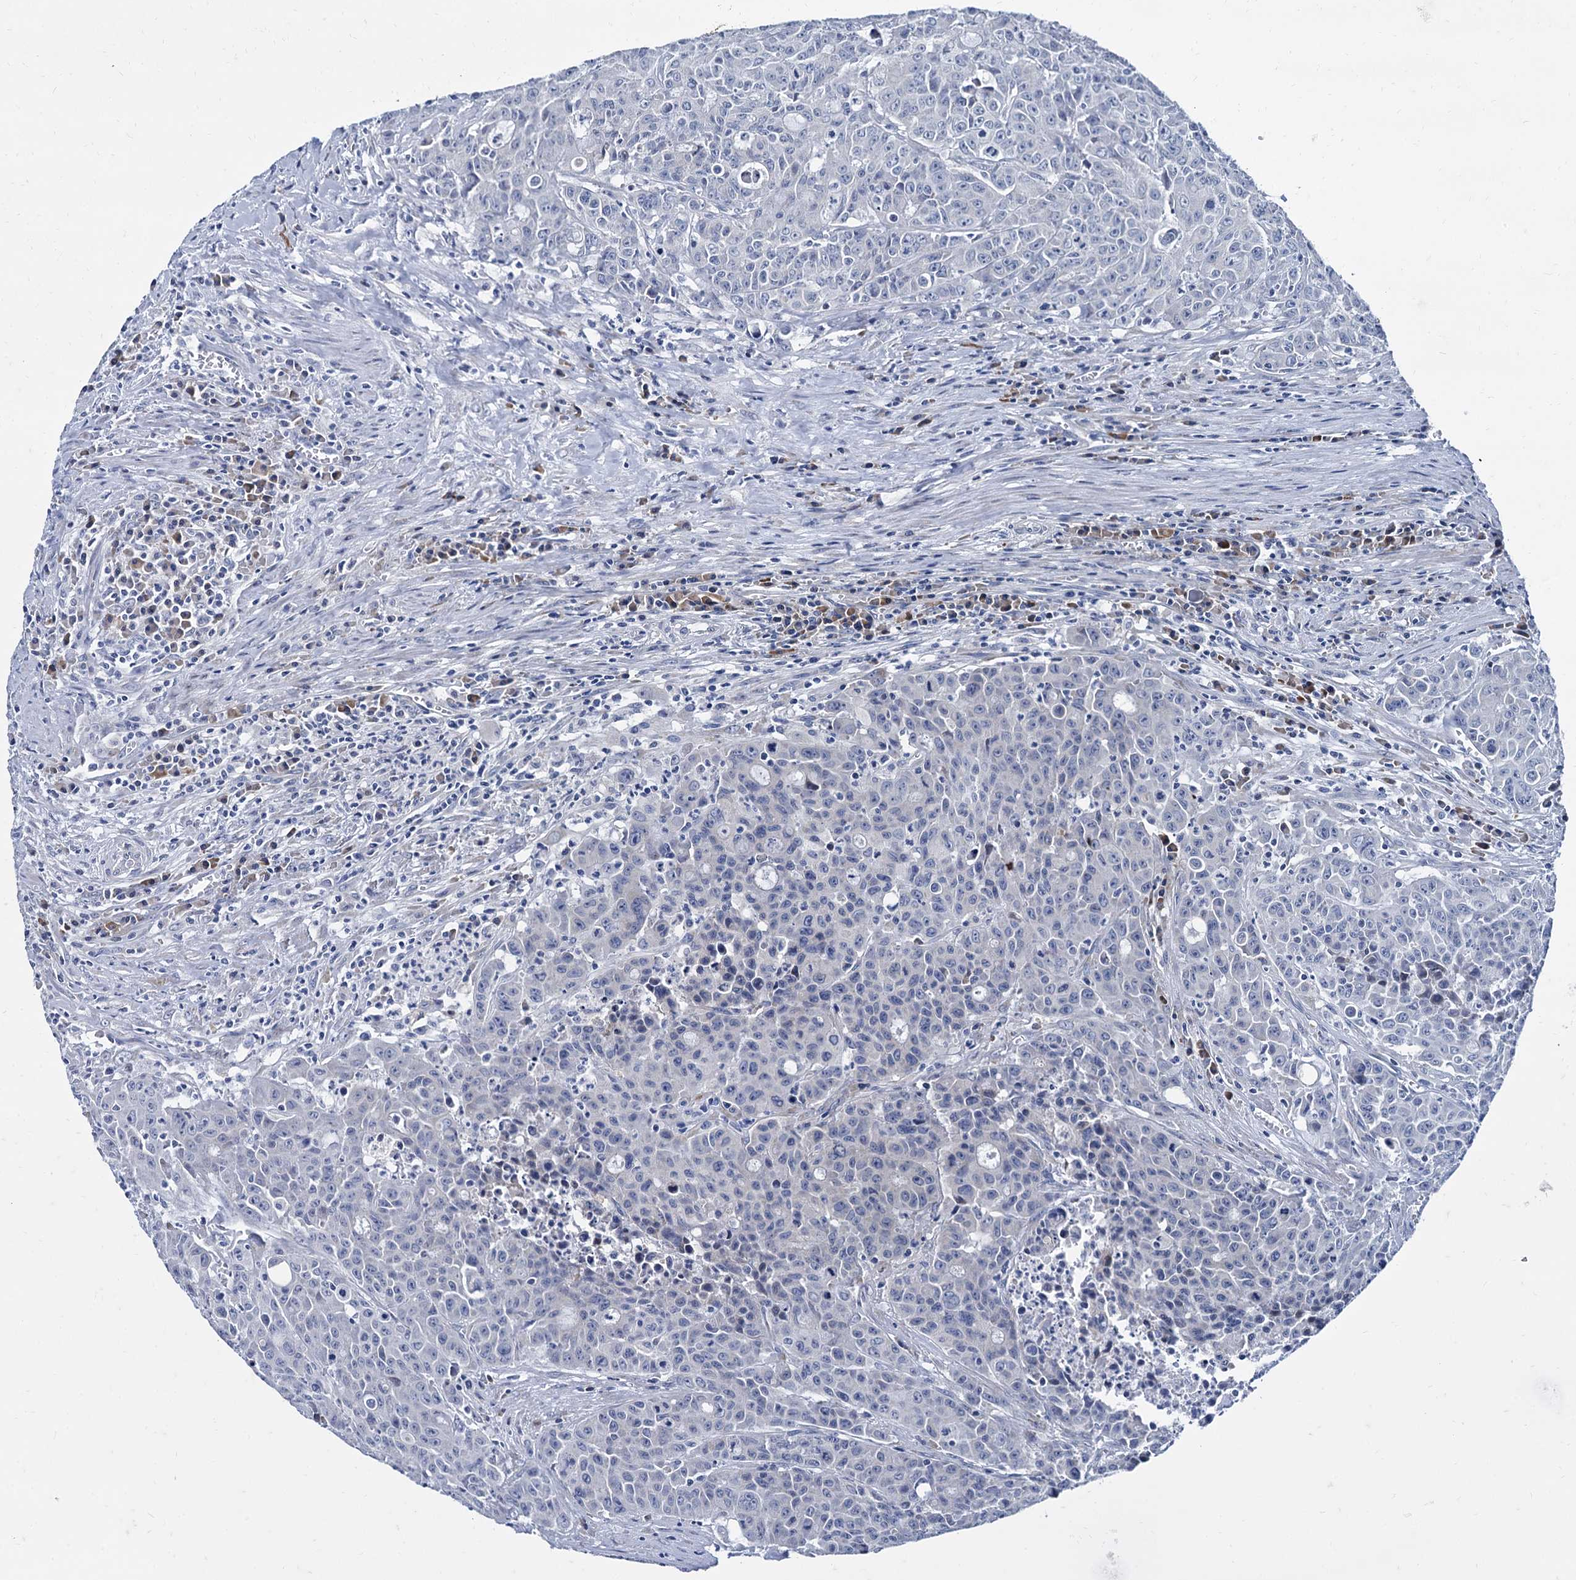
{"staining": {"intensity": "negative", "quantity": "none", "location": "none"}, "tissue": "colorectal cancer", "cell_type": "Tumor cells", "image_type": "cancer", "snomed": [{"axis": "morphology", "description": "Adenocarcinoma, NOS"}, {"axis": "topography", "description": "Colon"}], "caption": "A photomicrograph of human colorectal adenocarcinoma is negative for staining in tumor cells.", "gene": "FOXR2", "patient": {"sex": "female", "age": 84}}